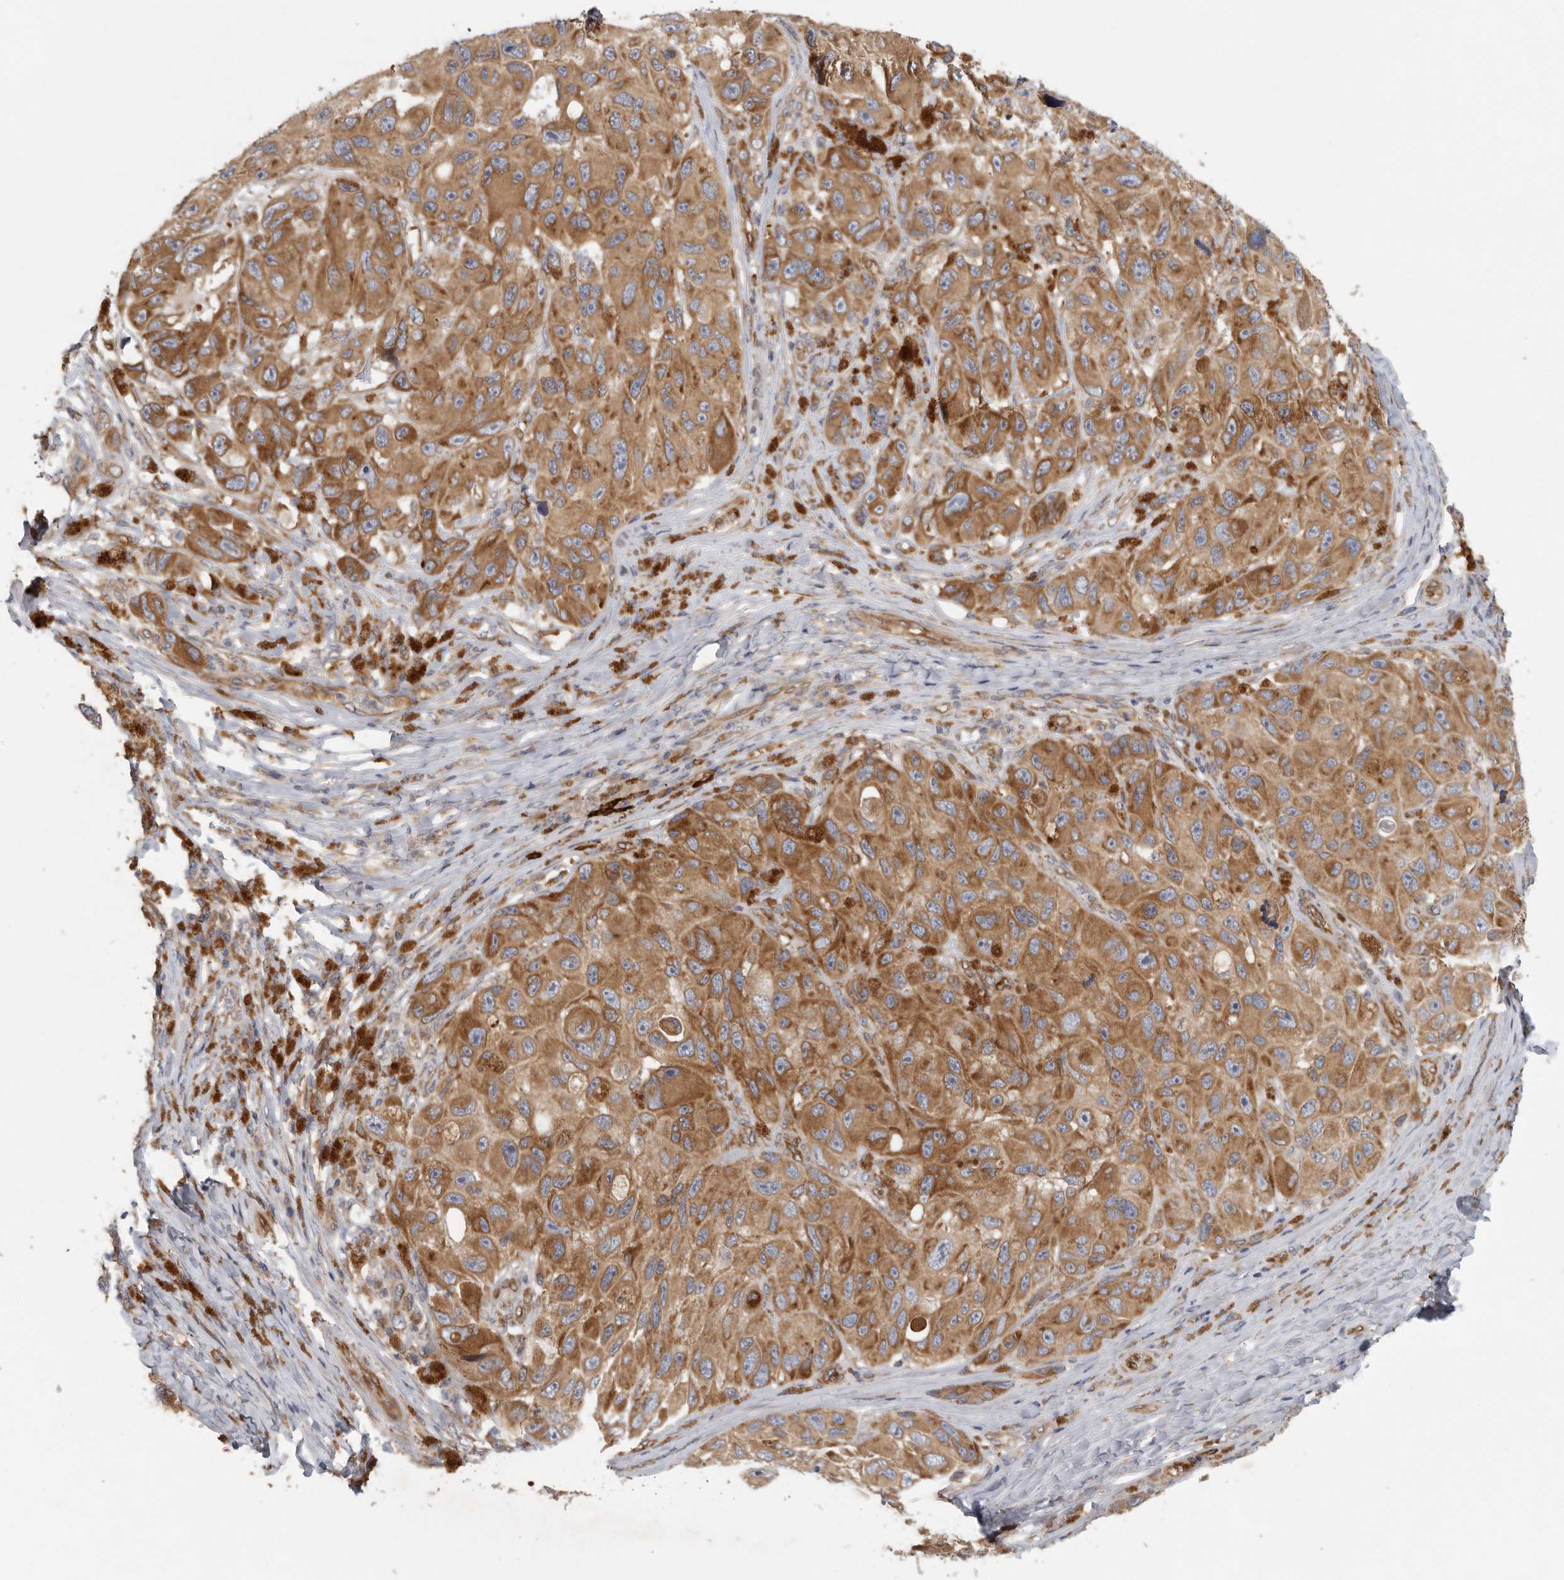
{"staining": {"intensity": "moderate", "quantity": ">75%", "location": "cytoplasmic/membranous"}, "tissue": "melanoma", "cell_type": "Tumor cells", "image_type": "cancer", "snomed": [{"axis": "morphology", "description": "Malignant melanoma, NOS"}, {"axis": "topography", "description": "Skin"}], "caption": "Approximately >75% of tumor cells in malignant melanoma show moderate cytoplasmic/membranous protein positivity as visualized by brown immunohistochemical staining.", "gene": "BCAP29", "patient": {"sex": "female", "age": 73}}